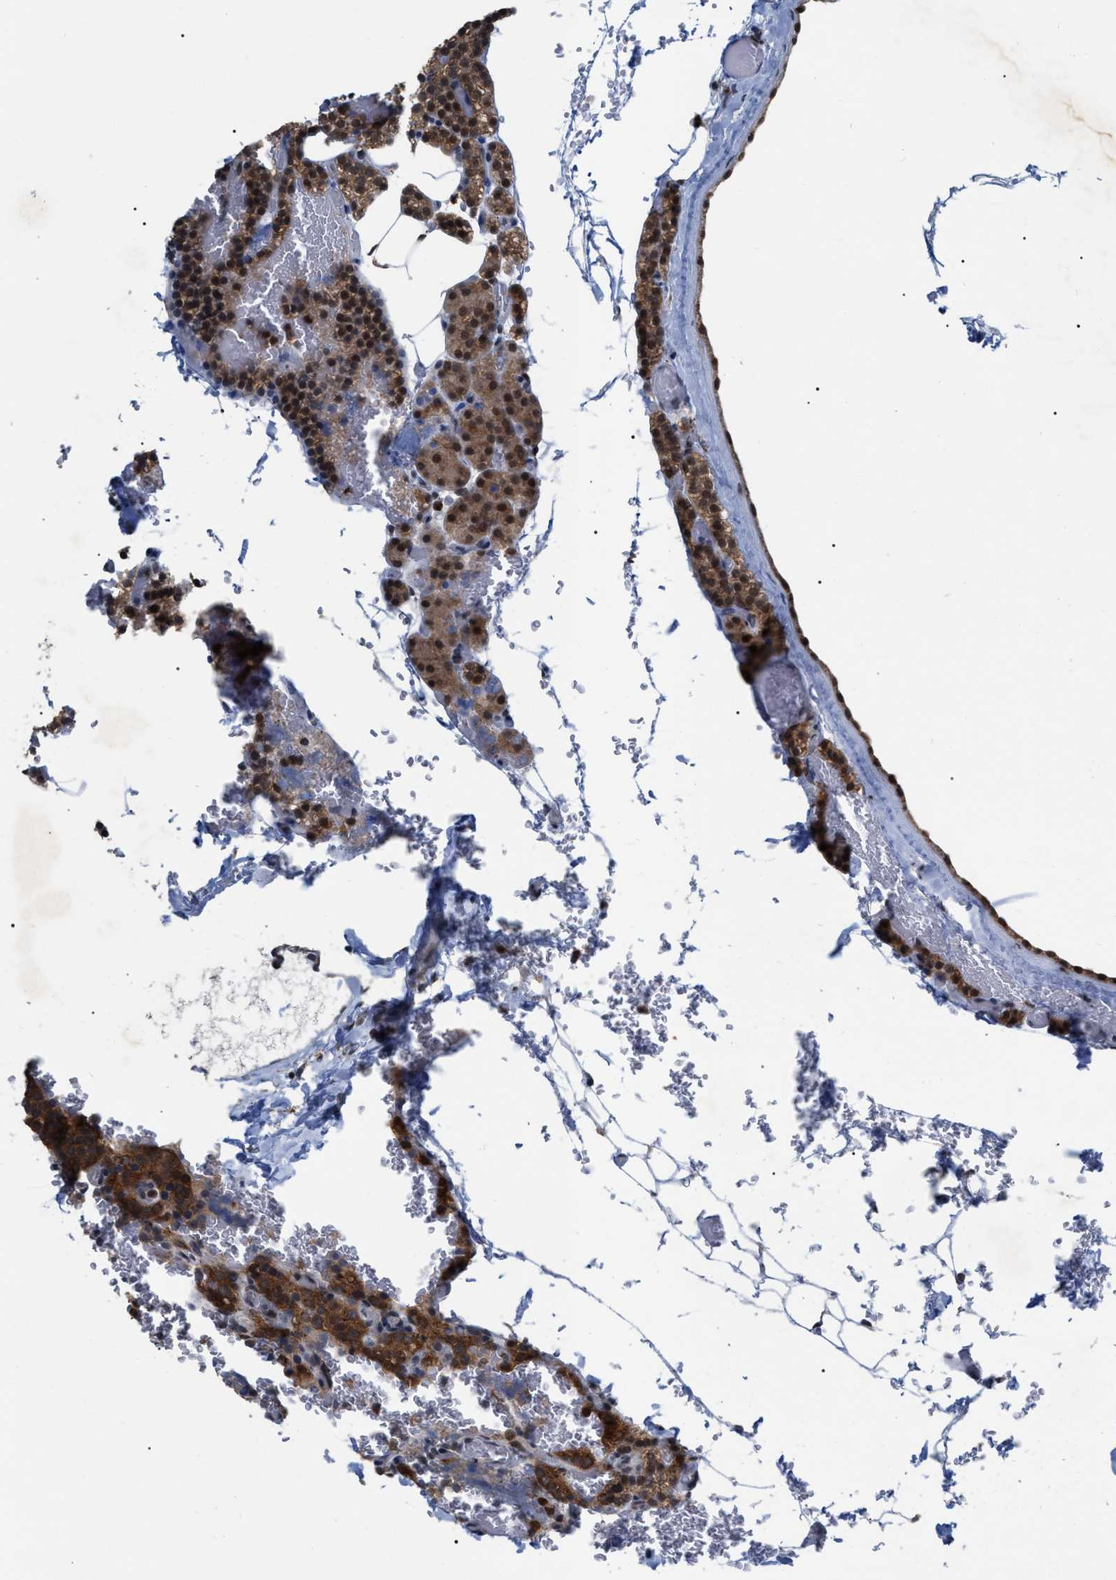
{"staining": {"intensity": "strong", "quantity": ">75%", "location": "cytoplasmic/membranous,nuclear"}, "tissue": "parathyroid gland", "cell_type": "Glandular cells", "image_type": "normal", "snomed": [{"axis": "morphology", "description": "Normal tissue, NOS"}, {"axis": "morphology", "description": "Inflammation chronic"}, {"axis": "morphology", "description": "Goiter, colloid"}, {"axis": "topography", "description": "Thyroid gland"}, {"axis": "topography", "description": "Parathyroid gland"}], "caption": "Immunohistochemical staining of unremarkable human parathyroid gland reveals >75% levels of strong cytoplasmic/membranous,nuclear protein positivity in approximately >75% of glandular cells.", "gene": "UPF1", "patient": {"sex": "male", "age": 65}}